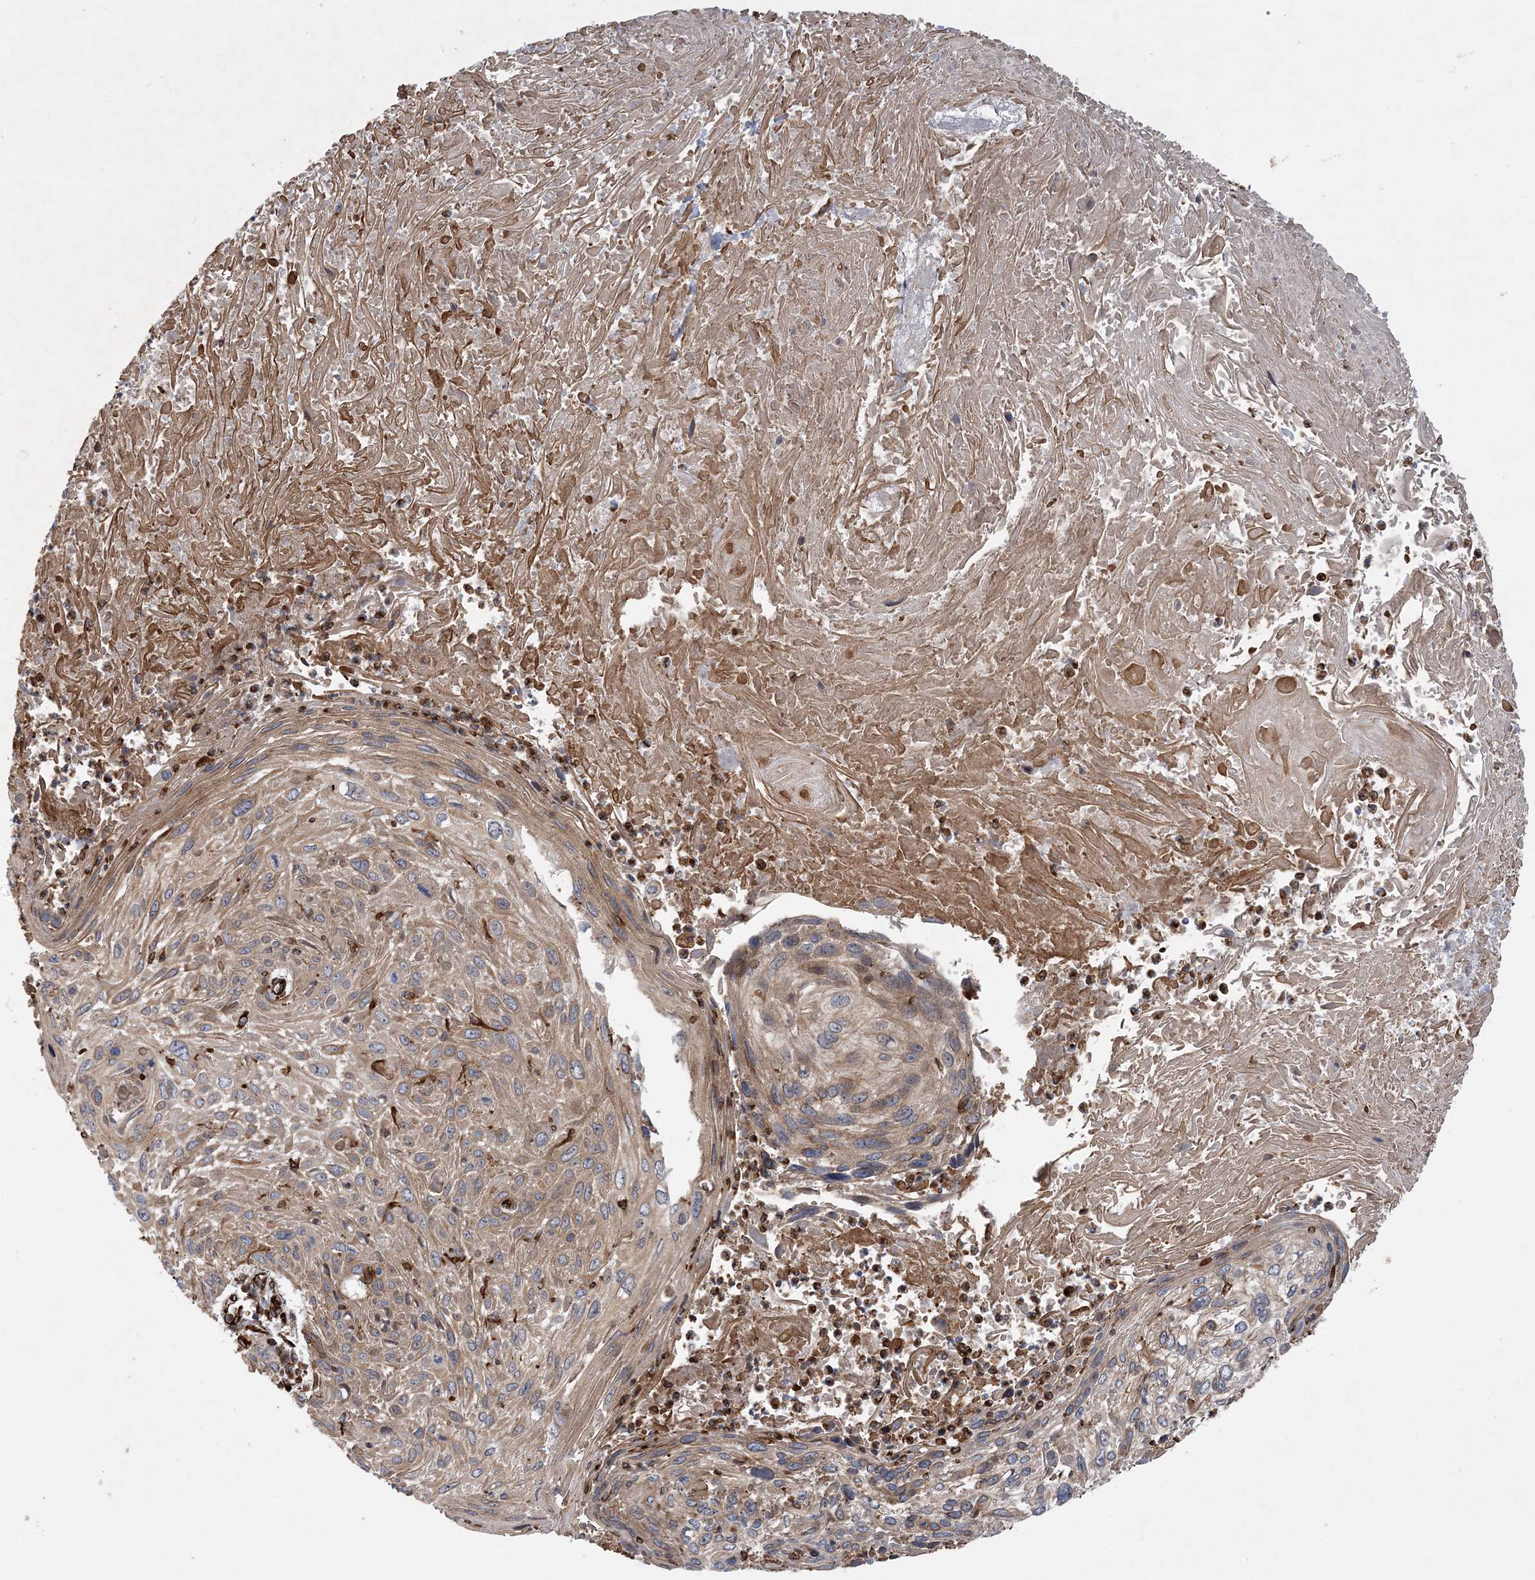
{"staining": {"intensity": "moderate", "quantity": ">75%", "location": "cytoplasmic/membranous"}, "tissue": "cervical cancer", "cell_type": "Tumor cells", "image_type": "cancer", "snomed": [{"axis": "morphology", "description": "Squamous cell carcinoma, NOS"}, {"axis": "topography", "description": "Cervix"}], "caption": "Squamous cell carcinoma (cervical) stained with DAB (3,3'-diaminobenzidine) immunohistochemistry (IHC) demonstrates medium levels of moderate cytoplasmic/membranous expression in approximately >75% of tumor cells. The protein of interest is stained brown, and the nuclei are stained in blue (DAB (3,3'-diaminobenzidine) IHC with brightfield microscopy, high magnification).", "gene": "FAM114A2", "patient": {"sex": "female", "age": 51}}